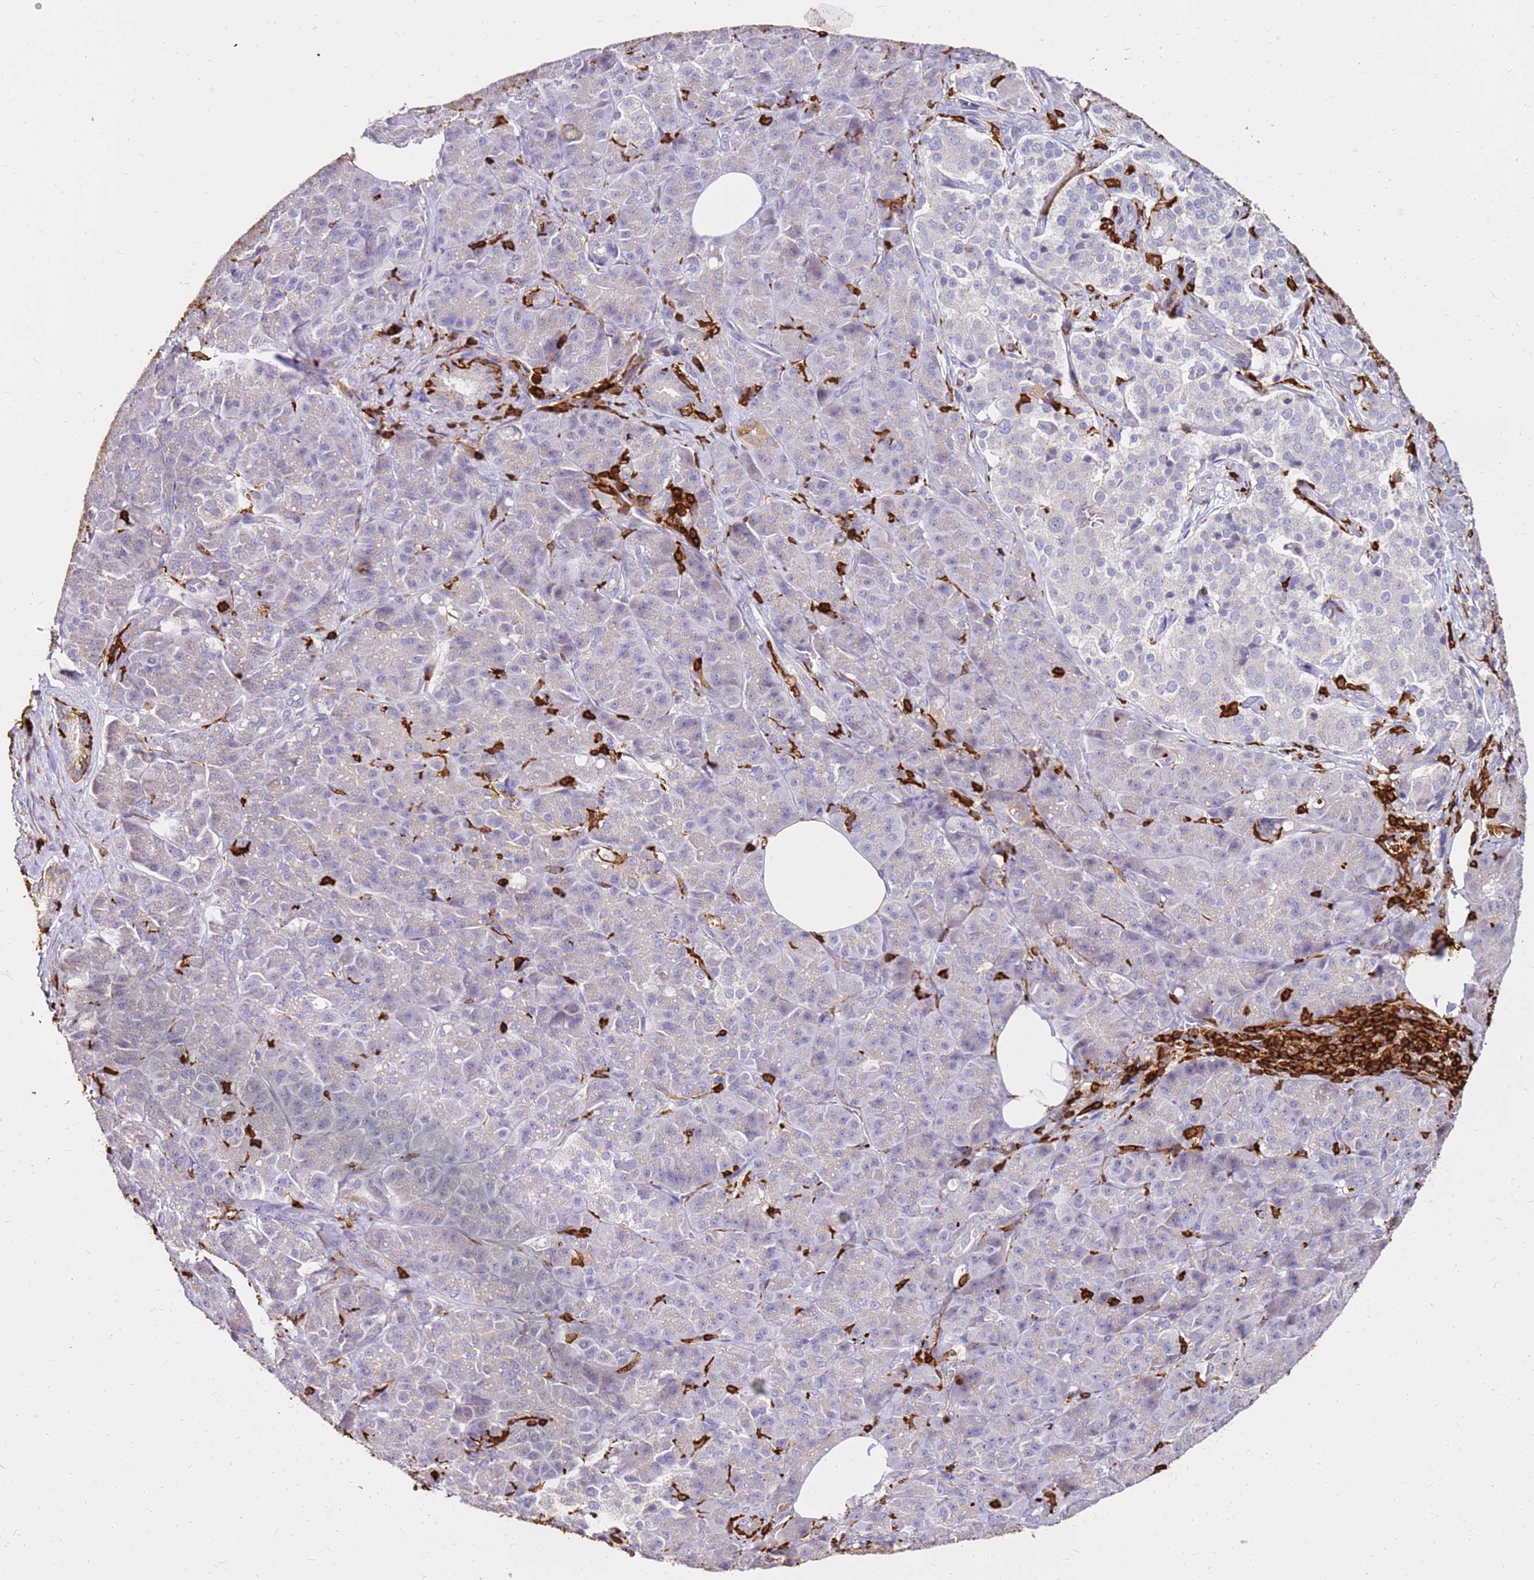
{"staining": {"intensity": "negative", "quantity": "none", "location": "none"}, "tissue": "pancreatic cancer", "cell_type": "Tumor cells", "image_type": "cancer", "snomed": [{"axis": "morphology", "description": "Adenocarcinoma, NOS"}, {"axis": "topography", "description": "Pancreas"}], "caption": "Immunohistochemistry (IHC) of human pancreatic cancer (adenocarcinoma) reveals no positivity in tumor cells. The staining is performed using DAB brown chromogen with nuclei counter-stained in using hematoxylin.", "gene": "CORO1A", "patient": {"sex": "male", "age": 57}}